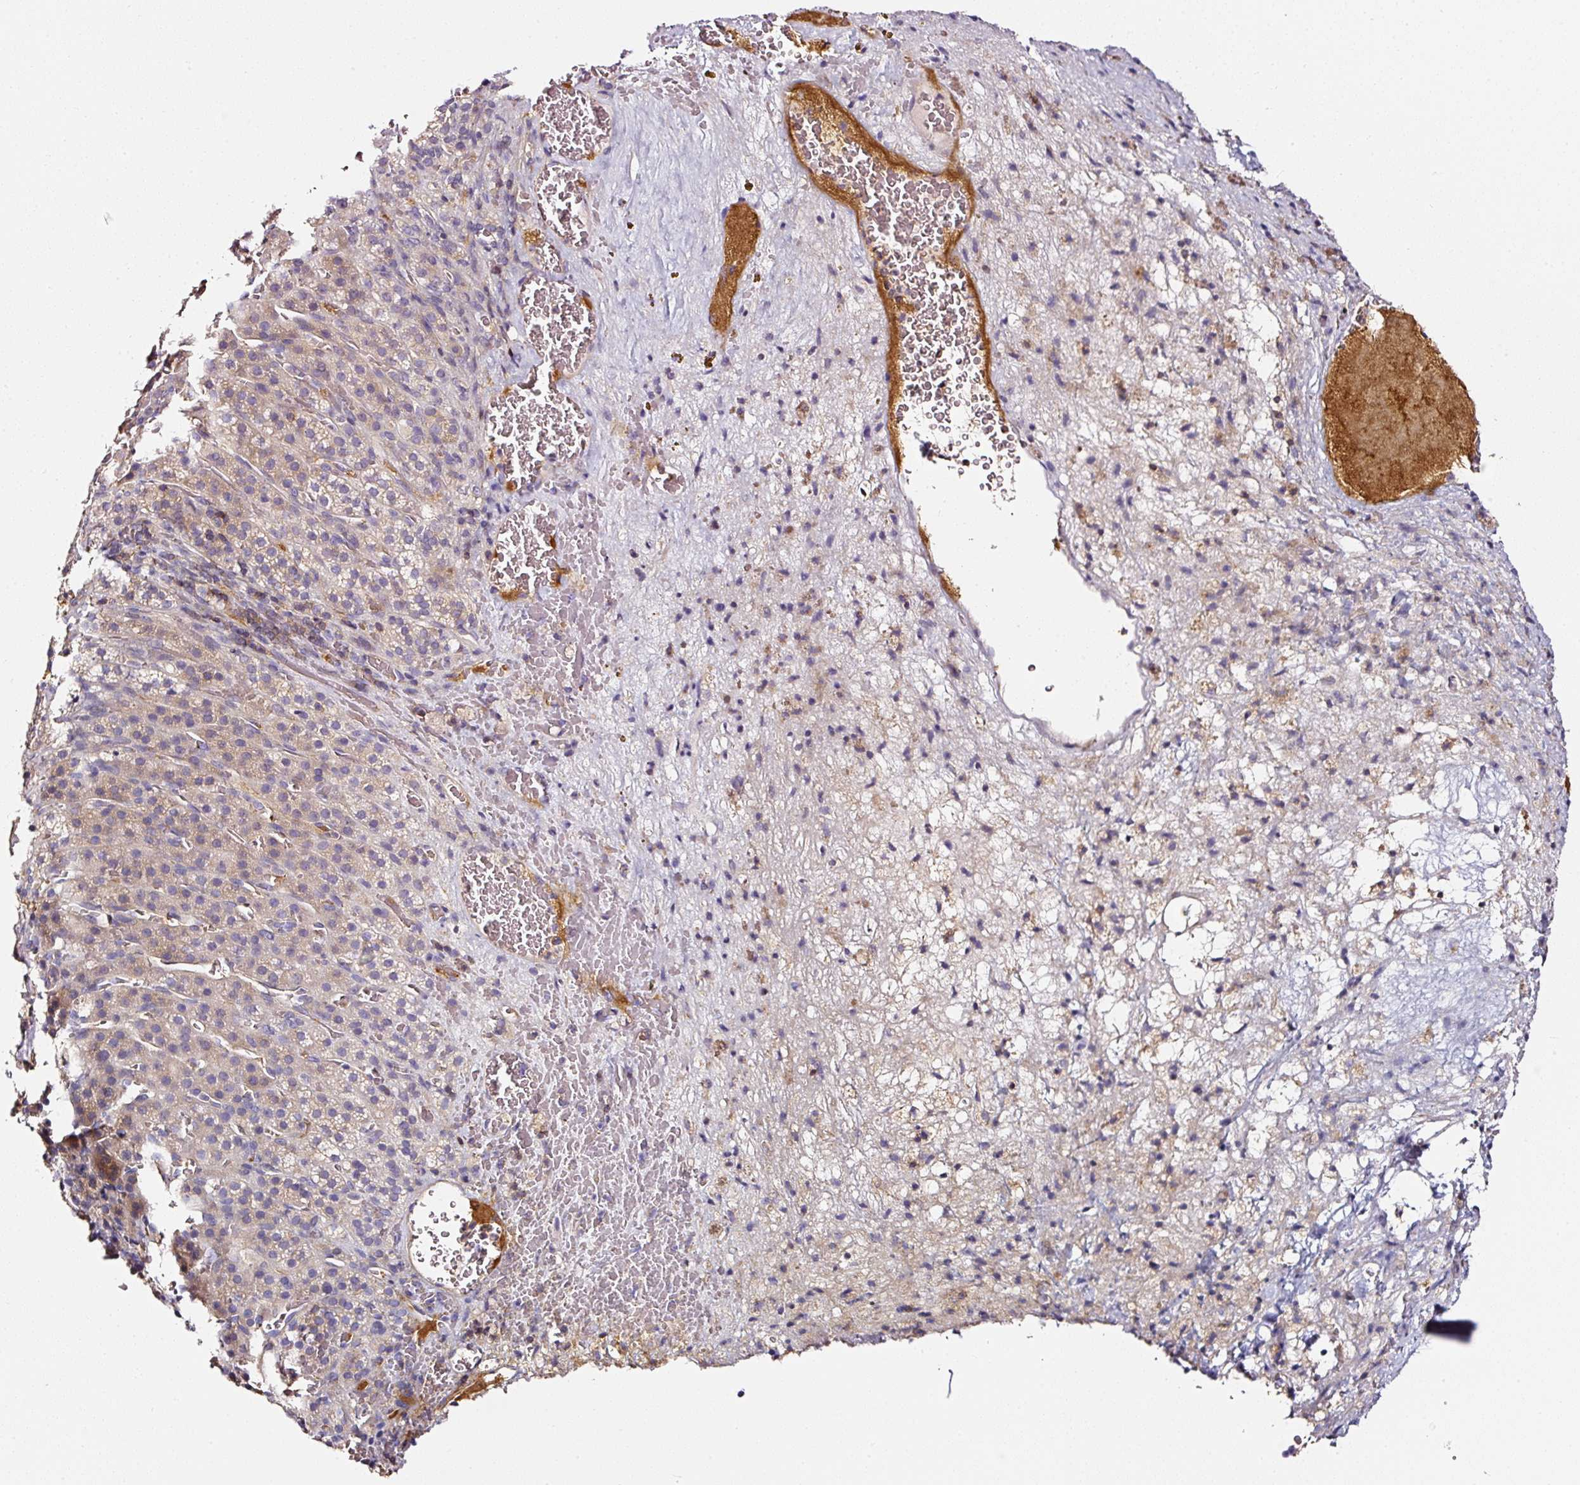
{"staining": {"intensity": "weak", "quantity": "<25%", "location": "cytoplasmic/membranous"}, "tissue": "adrenal gland", "cell_type": "Glandular cells", "image_type": "normal", "snomed": [{"axis": "morphology", "description": "Normal tissue, NOS"}, {"axis": "topography", "description": "Adrenal gland"}], "caption": "This is an immunohistochemistry (IHC) photomicrograph of unremarkable adrenal gland. There is no expression in glandular cells.", "gene": "CD47", "patient": {"sex": "female", "age": 41}}